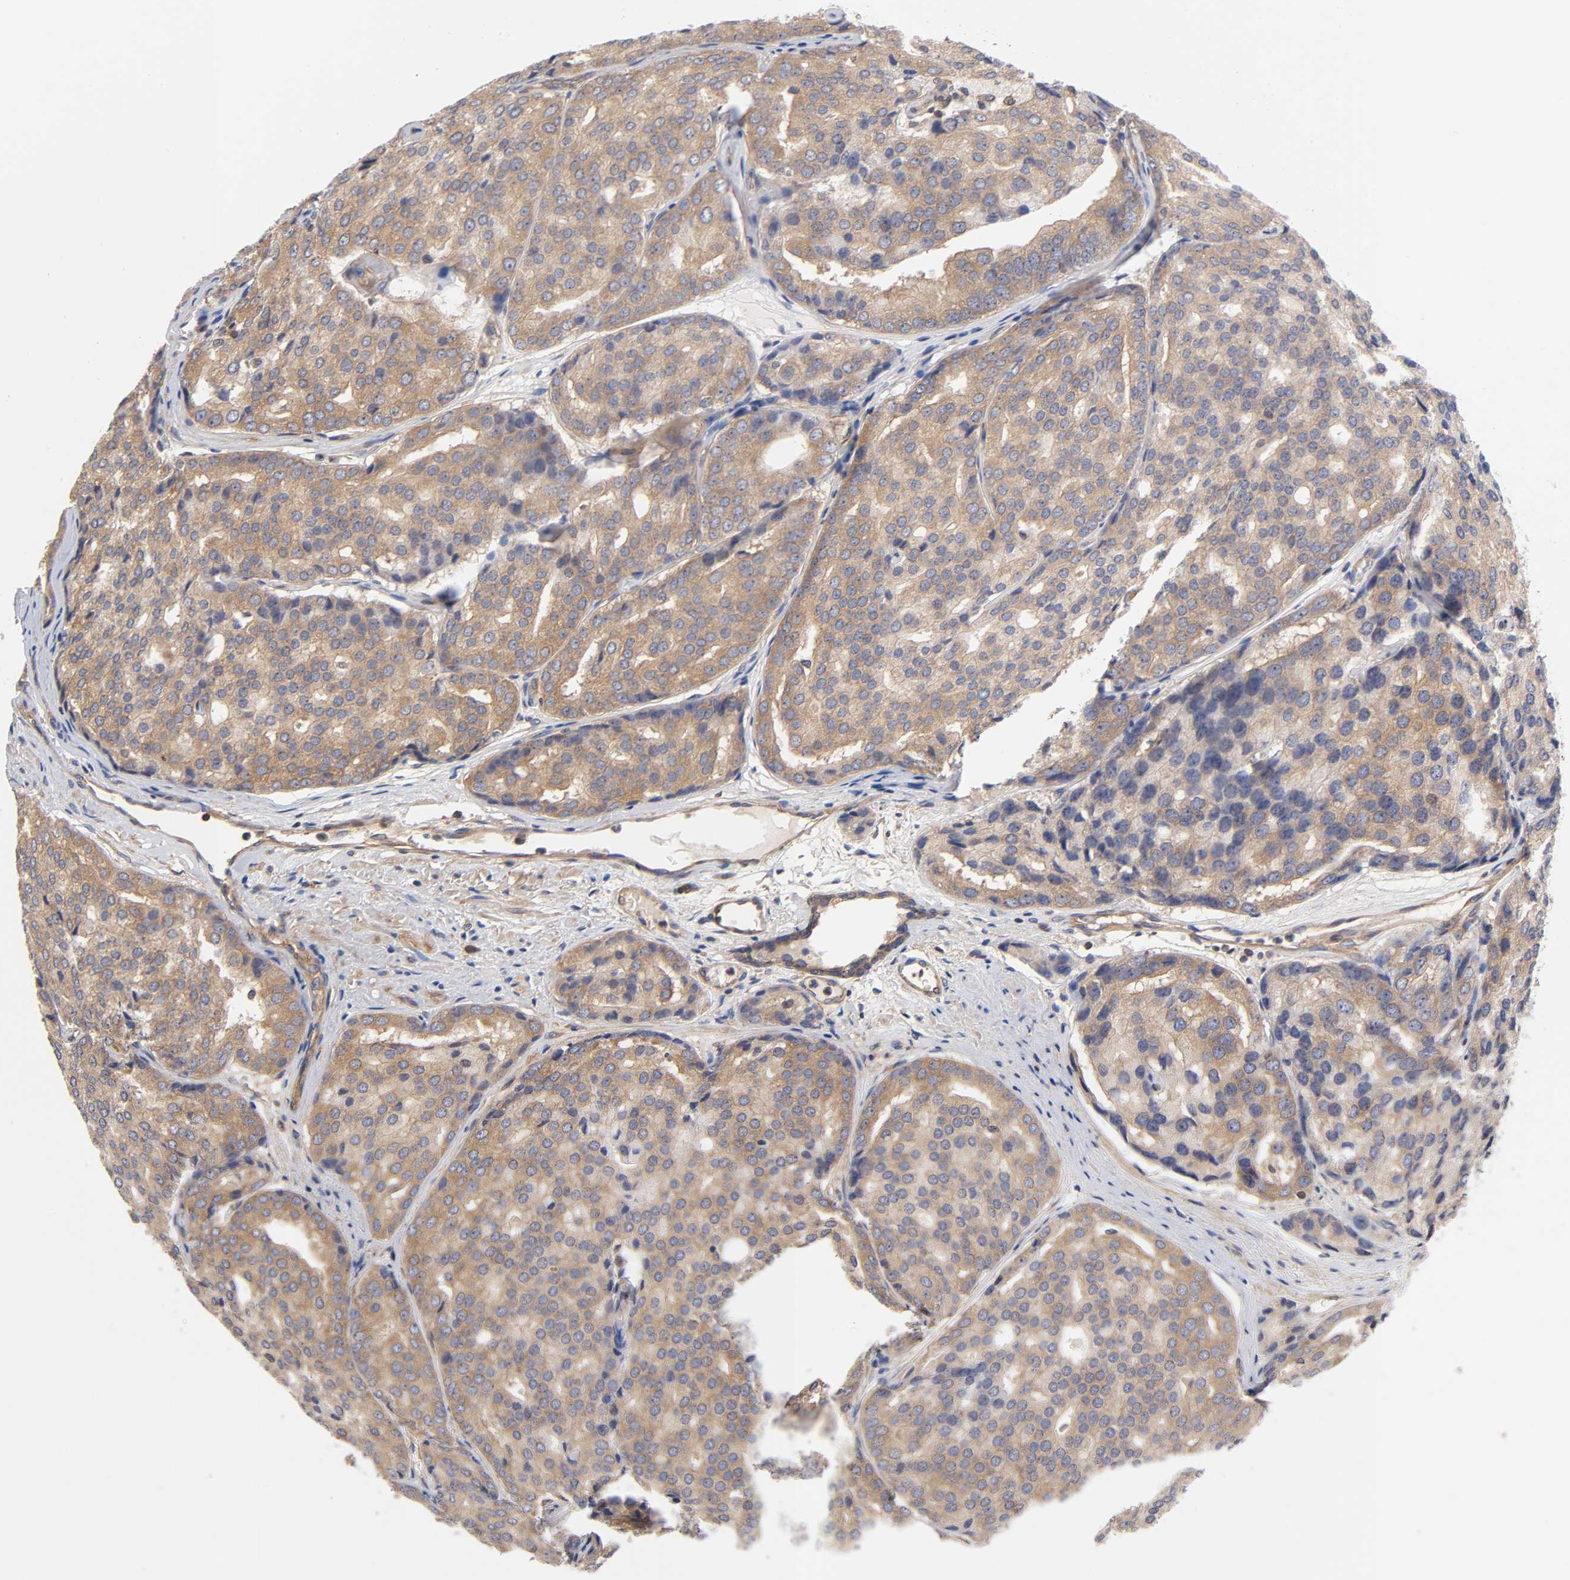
{"staining": {"intensity": "weak", "quantity": ">75%", "location": "cytoplasmic/membranous"}, "tissue": "prostate cancer", "cell_type": "Tumor cells", "image_type": "cancer", "snomed": [{"axis": "morphology", "description": "Adenocarcinoma, High grade"}, {"axis": "topography", "description": "Prostate"}], "caption": "Immunohistochemistry photomicrograph of high-grade adenocarcinoma (prostate) stained for a protein (brown), which reveals low levels of weak cytoplasmic/membranous staining in about >75% of tumor cells.", "gene": "STRN3", "patient": {"sex": "male", "age": 64}}